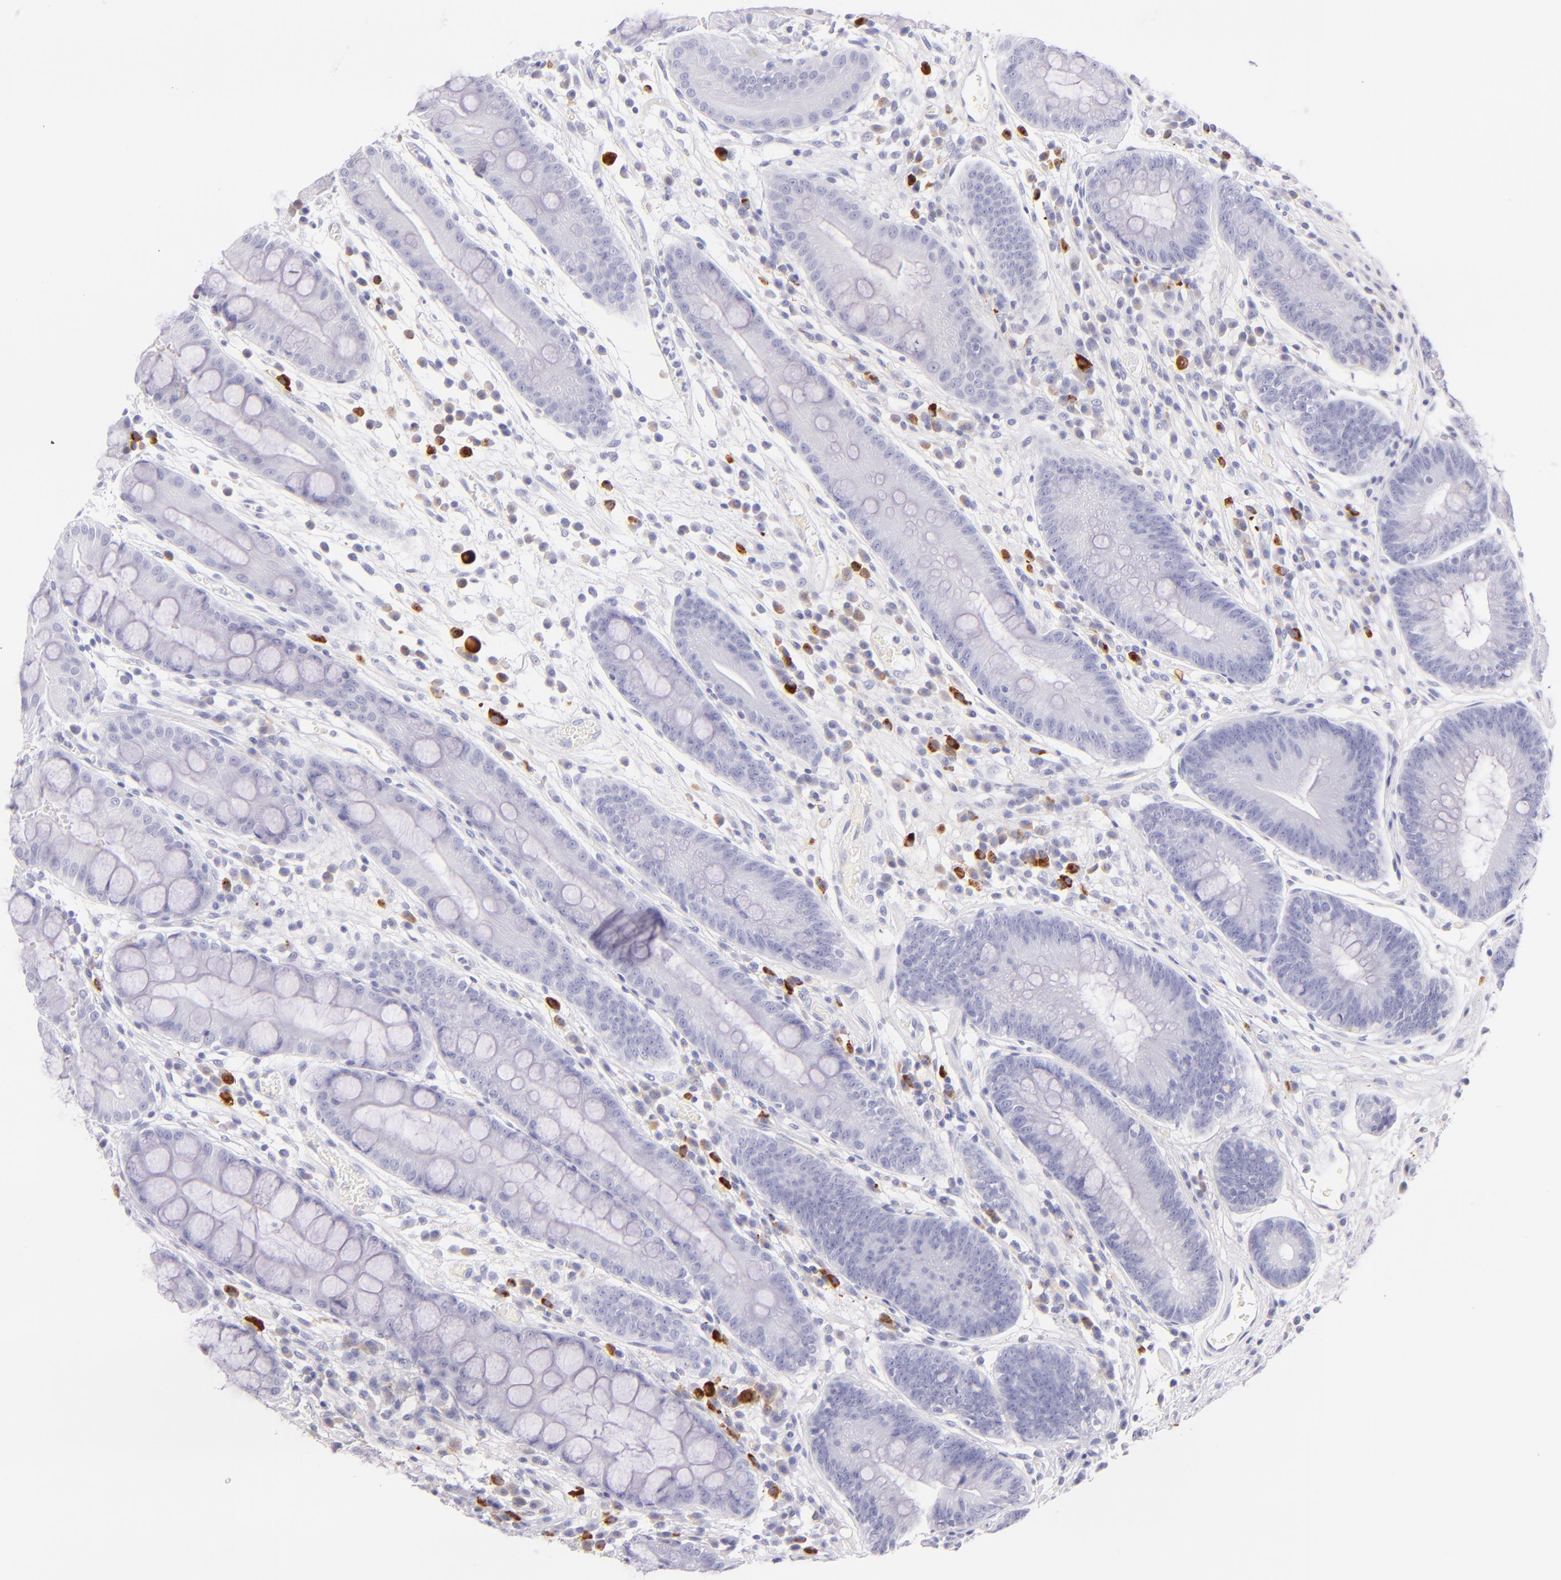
{"staining": {"intensity": "negative", "quantity": "none", "location": "none"}, "tissue": "stomach", "cell_type": "Glandular cells", "image_type": "normal", "snomed": [{"axis": "morphology", "description": "Normal tissue, NOS"}, {"axis": "morphology", "description": "Inflammation, NOS"}, {"axis": "topography", "description": "Stomach, lower"}], "caption": "This is an immunohistochemistry photomicrograph of normal human stomach. There is no expression in glandular cells.", "gene": "SDC1", "patient": {"sex": "male", "age": 59}}